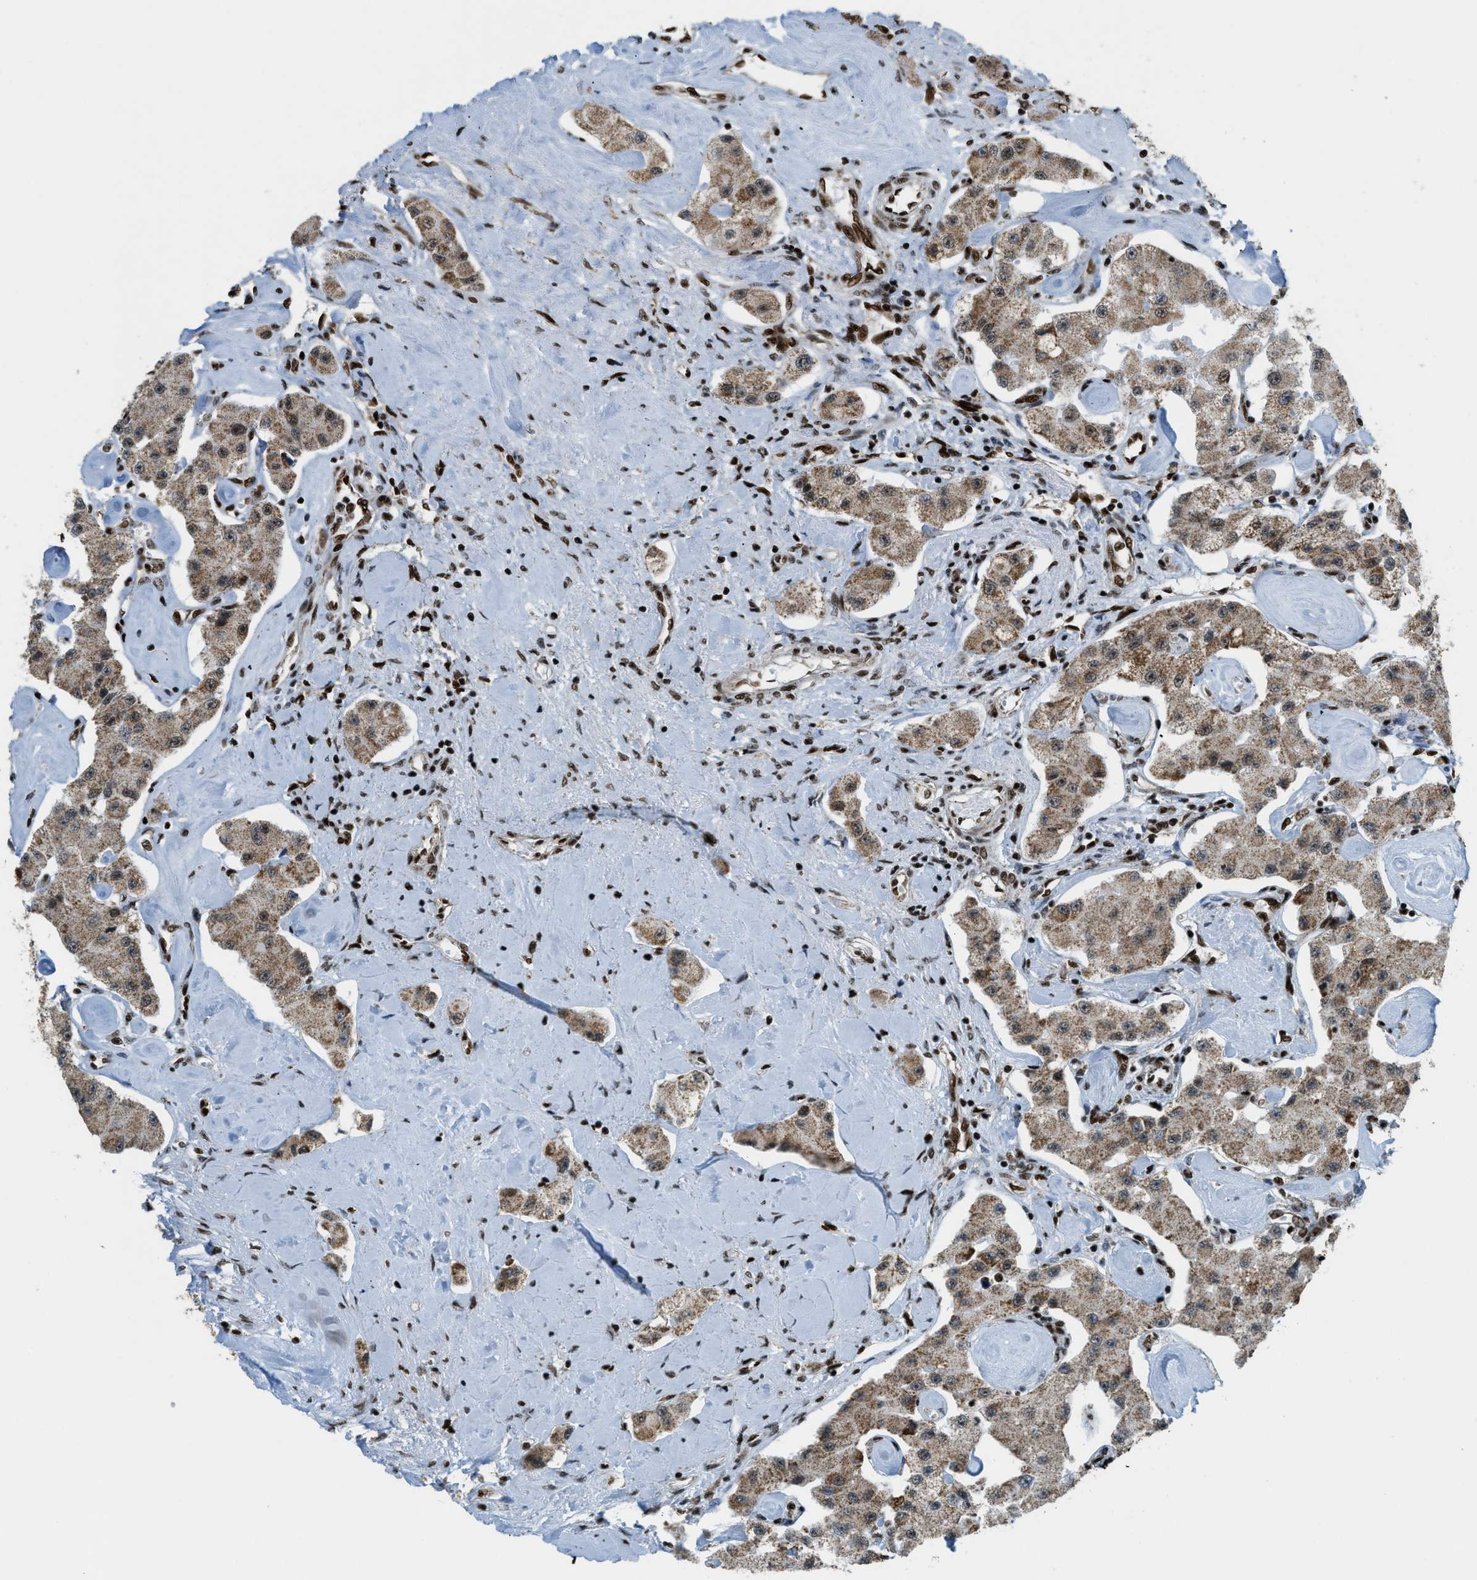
{"staining": {"intensity": "moderate", "quantity": ">75%", "location": "cytoplasmic/membranous"}, "tissue": "carcinoid", "cell_type": "Tumor cells", "image_type": "cancer", "snomed": [{"axis": "morphology", "description": "Carcinoid, malignant, NOS"}, {"axis": "topography", "description": "Pancreas"}], "caption": "A brown stain highlights moderate cytoplasmic/membranous staining of a protein in human carcinoid (malignant) tumor cells.", "gene": "GABPB1", "patient": {"sex": "male", "age": 41}}